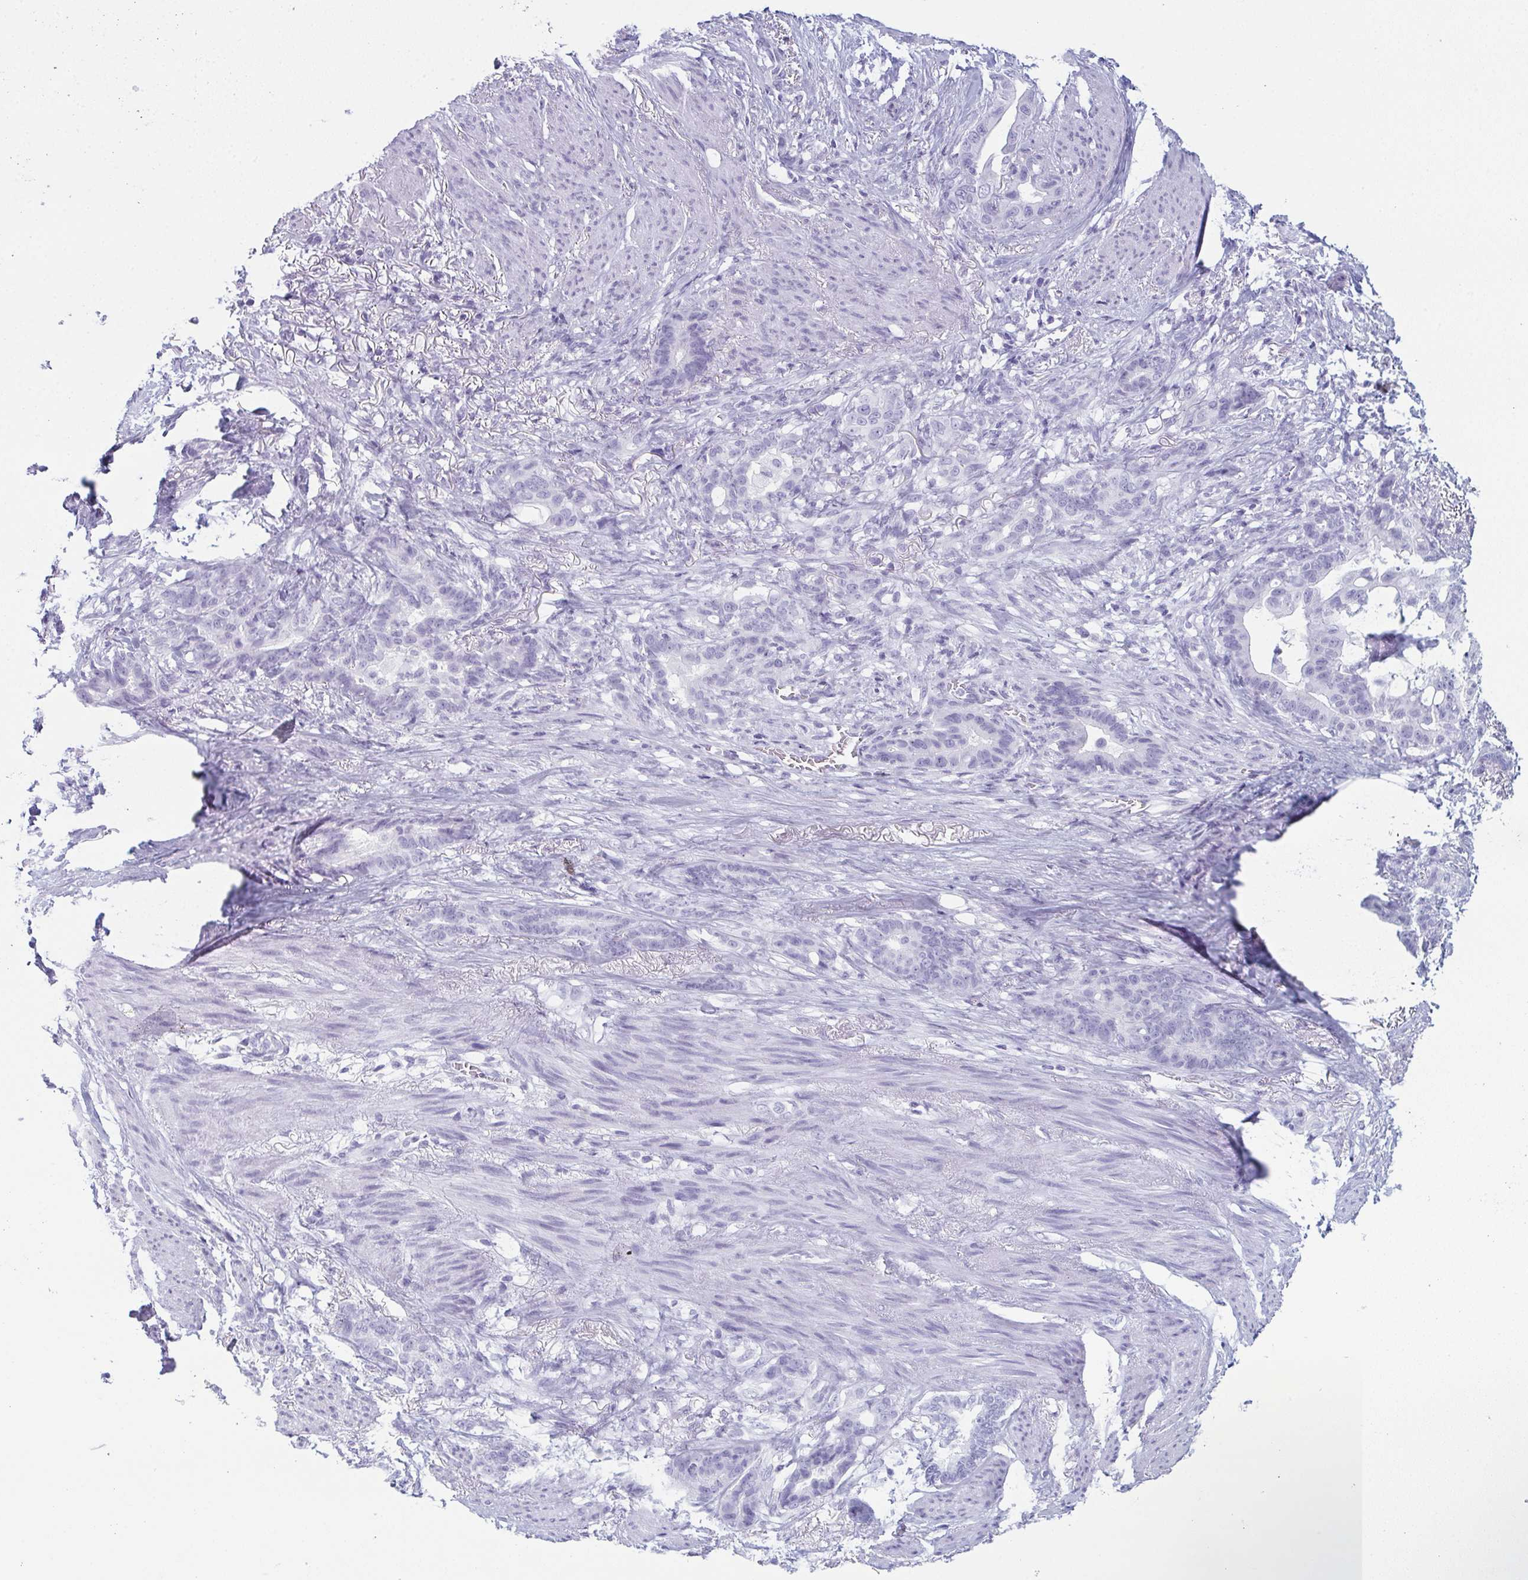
{"staining": {"intensity": "negative", "quantity": "none", "location": "none"}, "tissue": "stomach cancer", "cell_type": "Tumor cells", "image_type": "cancer", "snomed": [{"axis": "morphology", "description": "Normal tissue, NOS"}, {"axis": "morphology", "description": "Adenocarcinoma, NOS"}, {"axis": "topography", "description": "Esophagus"}, {"axis": "topography", "description": "Stomach, upper"}], "caption": "Immunohistochemistry (IHC) of human stomach cancer (adenocarcinoma) exhibits no positivity in tumor cells.", "gene": "ENKUR", "patient": {"sex": "male", "age": 62}}